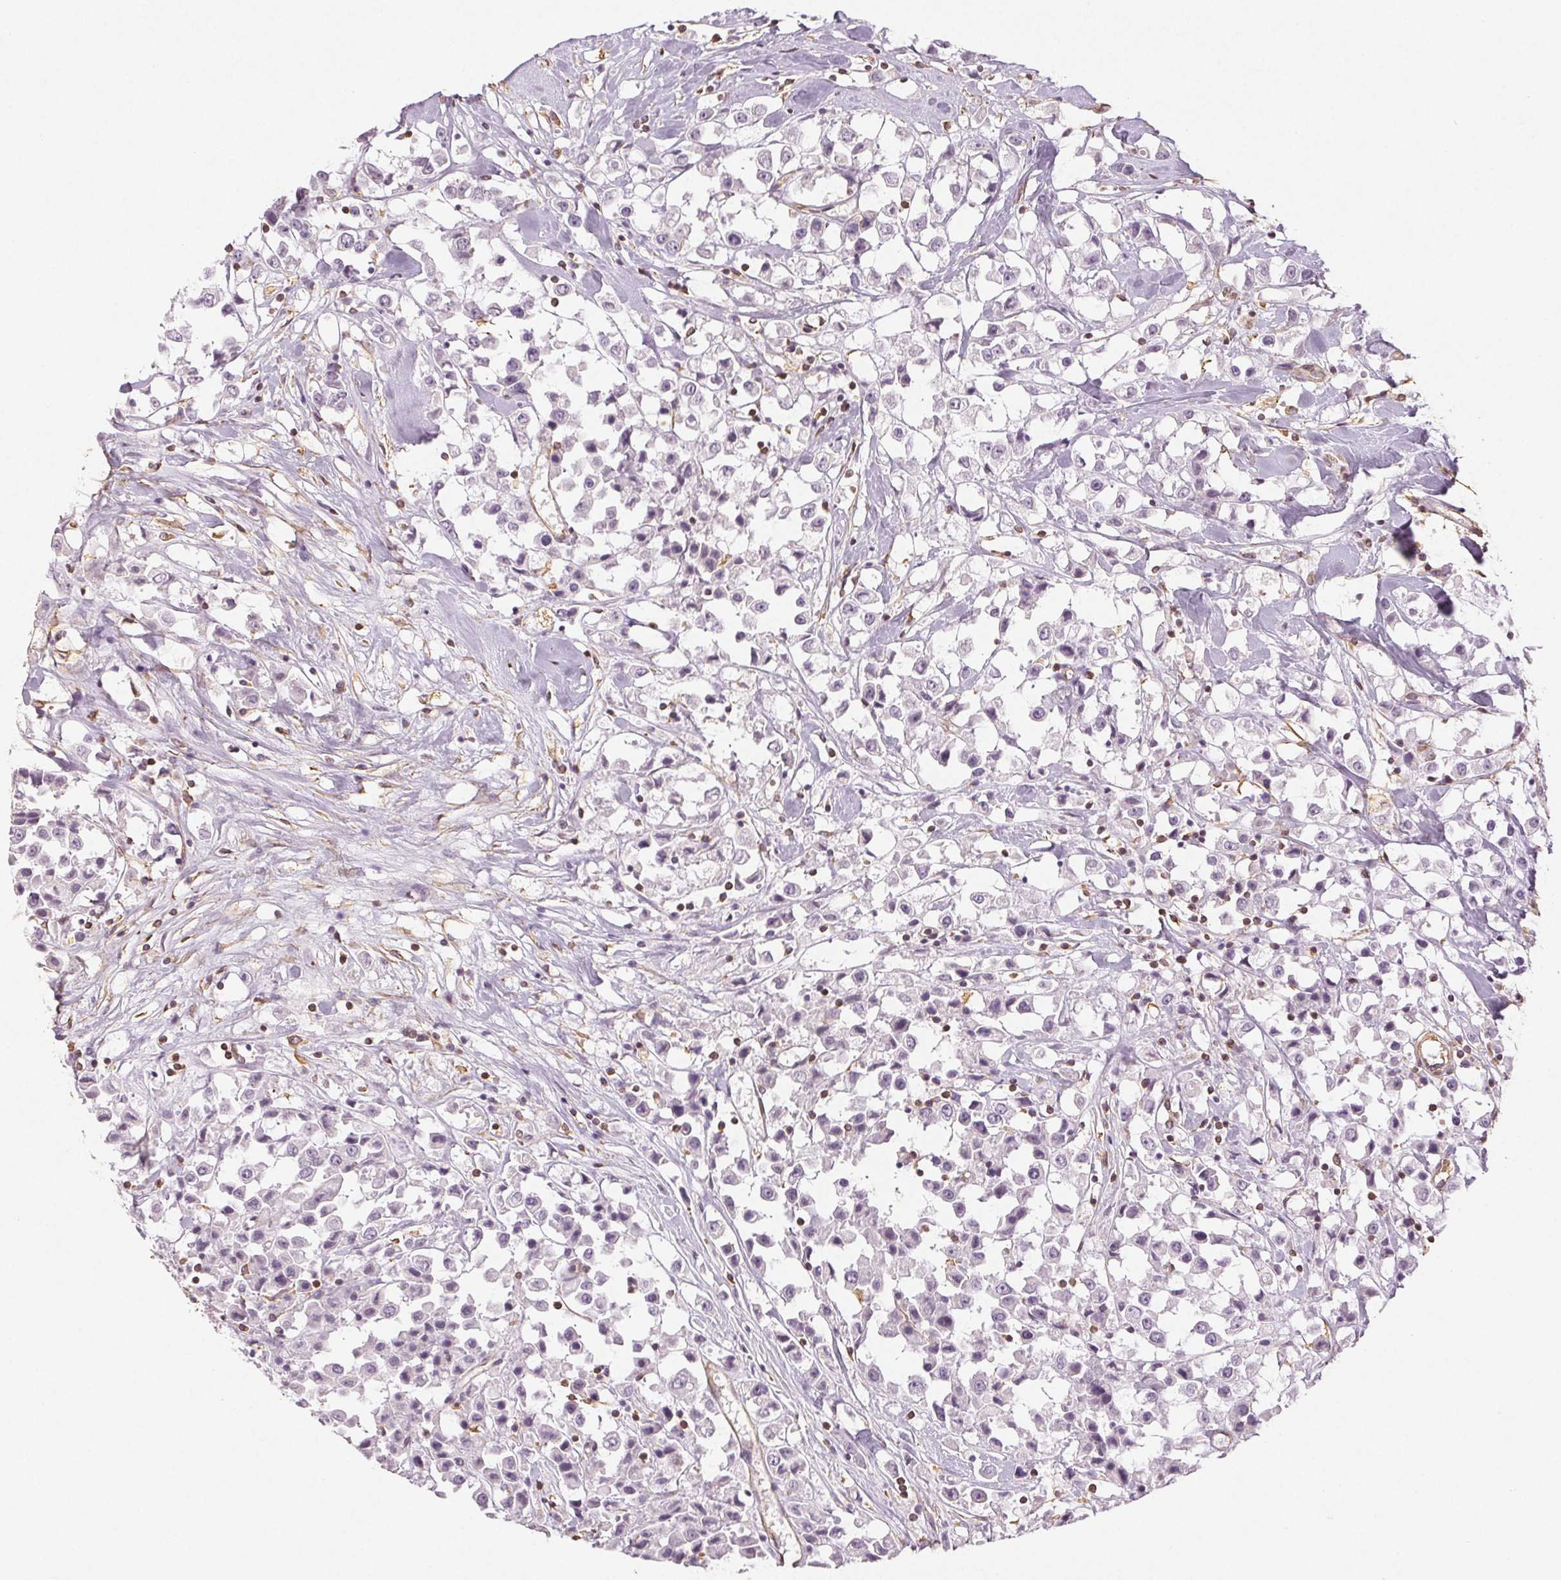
{"staining": {"intensity": "negative", "quantity": "none", "location": "none"}, "tissue": "breast cancer", "cell_type": "Tumor cells", "image_type": "cancer", "snomed": [{"axis": "morphology", "description": "Duct carcinoma"}, {"axis": "topography", "description": "Breast"}], "caption": "Immunohistochemical staining of breast intraductal carcinoma demonstrates no significant expression in tumor cells.", "gene": "COL7A1", "patient": {"sex": "female", "age": 61}}